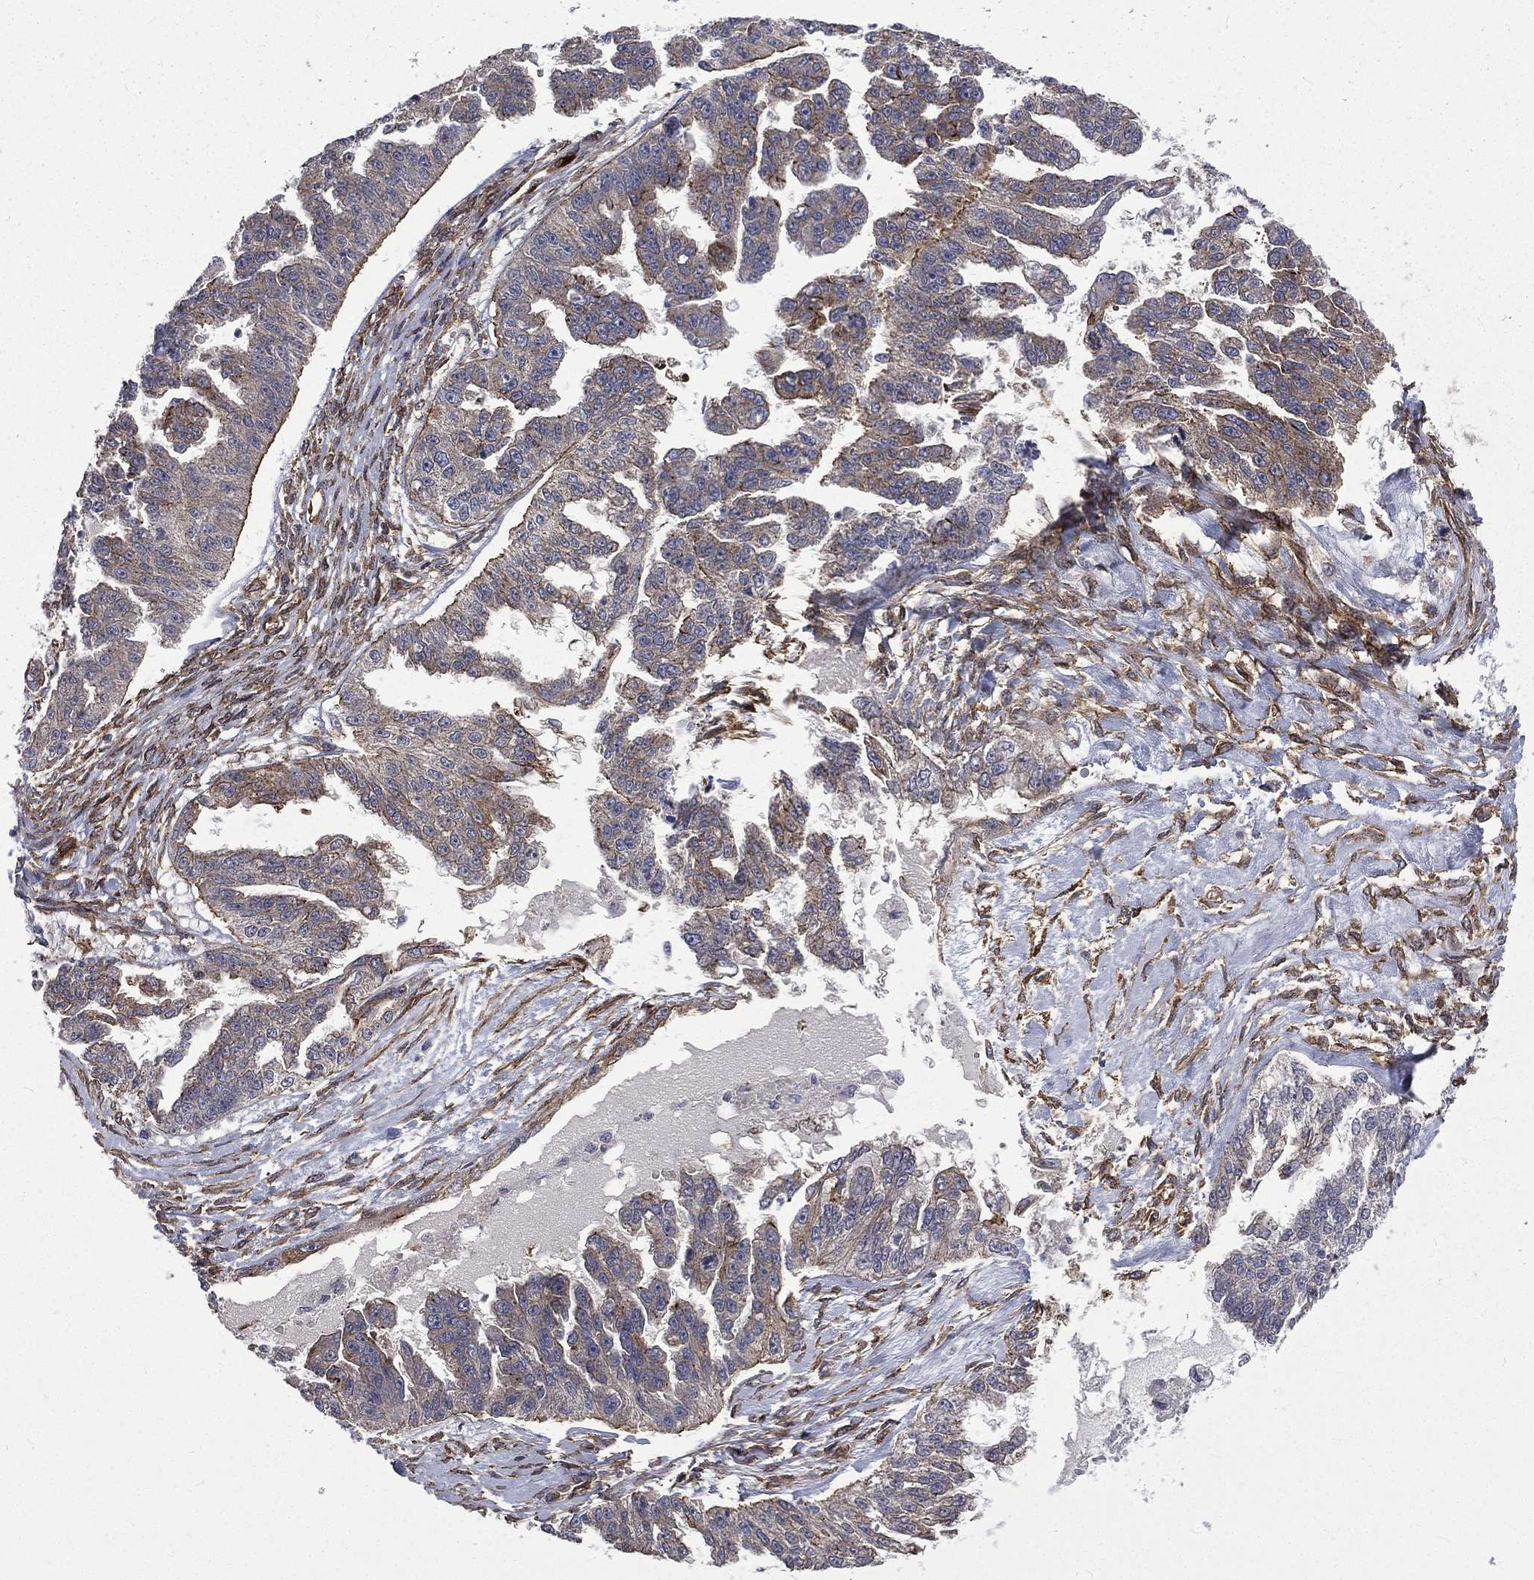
{"staining": {"intensity": "strong", "quantity": "<25%", "location": "cytoplasmic/membranous"}, "tissue": "ovarian cancer", "cell_type": "Tumor cells", "image_type": "cancer", "snomed": [{"axis": "morphology", "description": "Cystadenocarcinoma, serous, NOS"}, {"axis": "topography", "description": "Ovary"}], "caption": "Ovarian serous cystadenocarcinoma was stained to show a protein in brown. There is medium levels of strong cytoplasmic/membranous positivity in about <25% of tumor cells. Ihc stains the protein in brown and the nuclei are stained blue.", "gene": "PPFIBP1", "patient": {"sex": "female", "age": 58}}